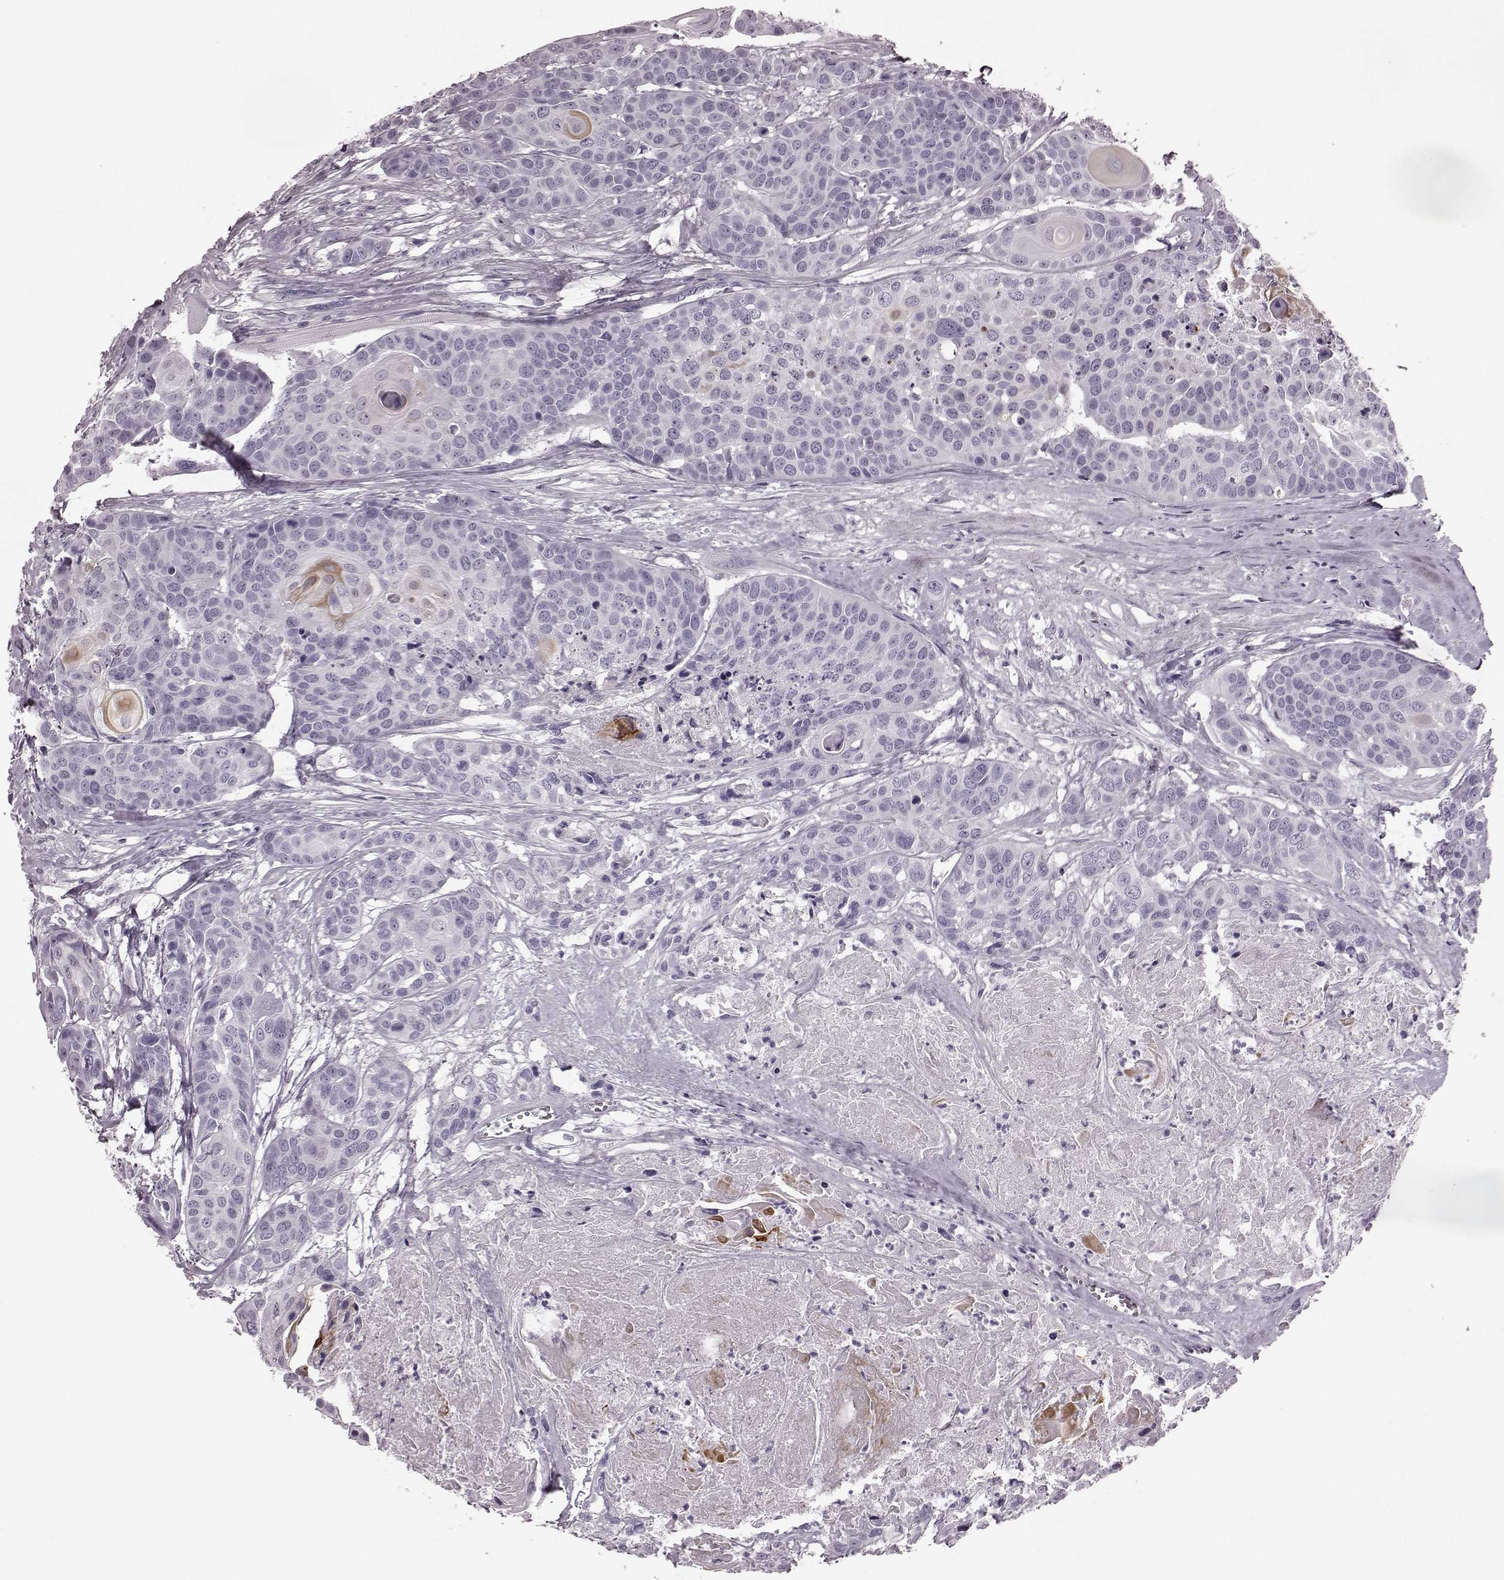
{"staining": {"intensity": "negative", "quantity": "none", "location": "none"}, "tissue": "head and neck cancer", "cell_type": "Tumor cells", "image_type": "cancer", "snomed": [{"axis": "morphology", "description": "Squamous cell carcinoma, NOS"}, {"axis": "topography", "description": "Oral tissue"}, {"axis": "topography", "description": "Head-Neck"}], "caption": "High magnification brightfield microscopy of head and neck cancer stained with DAB (brown) and counterstained with hematoxylin (blue): tumor cells show no significant staining.", "gene": "TRPM1", "patient": {"sex": "male", "age": 56}}